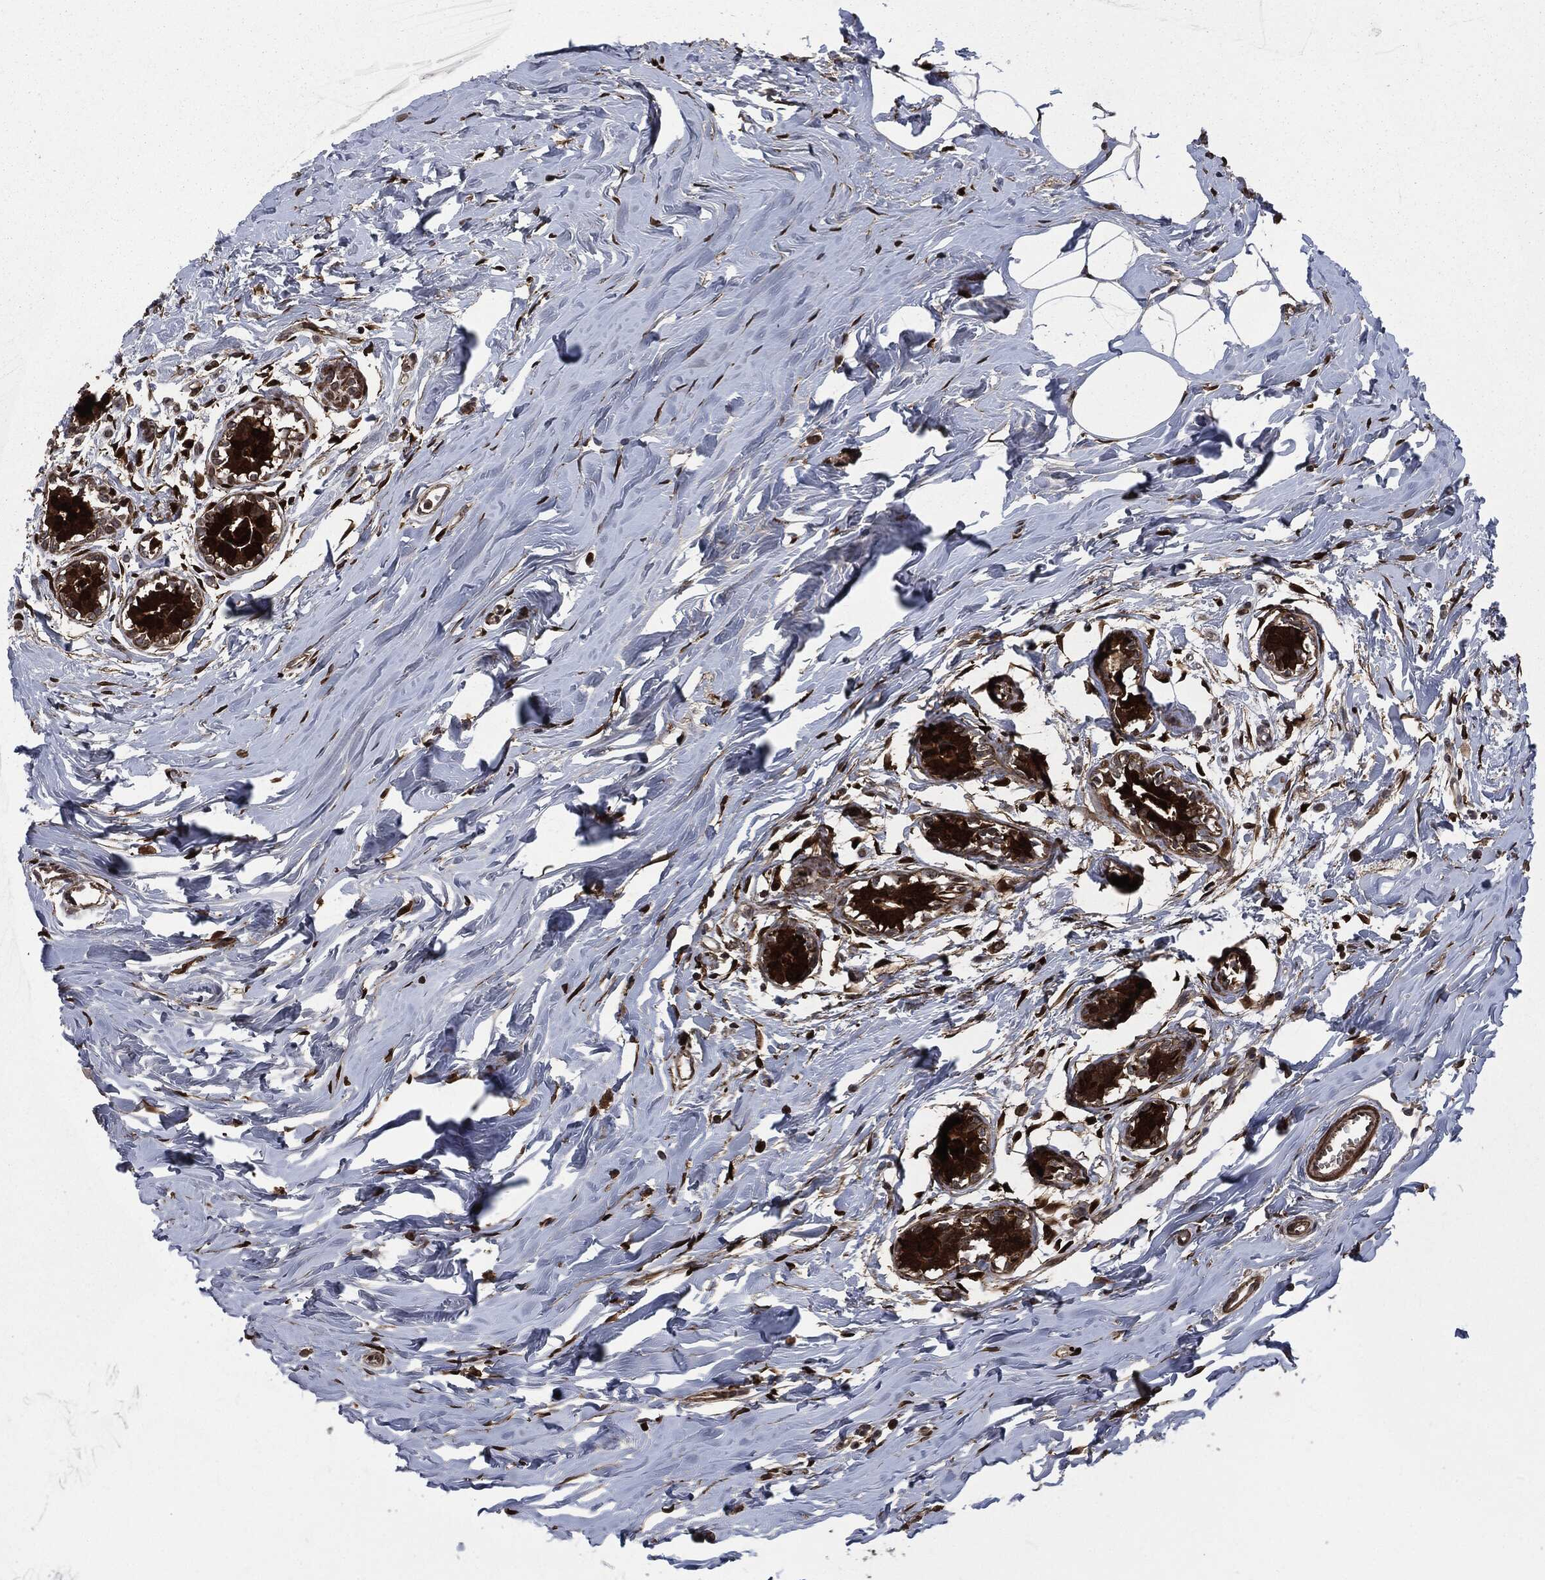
{"staining": {"intensity": "strong", "quantity": "<25%", "location": "cytoplasmic/membranous,nuclear"}, "tissue": "breast", "cell_type": "Adipocytes", "image_type": "normal", "snomed": [{"axis": "morphology", "description": "Normal tissue, NOS"}, {"axis": "morphology", "description": "Lobular carcinoma, in situ"}, {"axis": "topography", "description": "Breast"}], "caption": "Immunohistochemical staining of unremarkable breast reveals strong cytoplasmic/membranous,nuclear protein staining in about <25% of adipocytes. (DAB (3,3'-diaminobenzidine) = brown stain, brightfield microscopy at high magnification).", "gene": "CRABP2", "patient": {"sex": "female", "age": 35}}